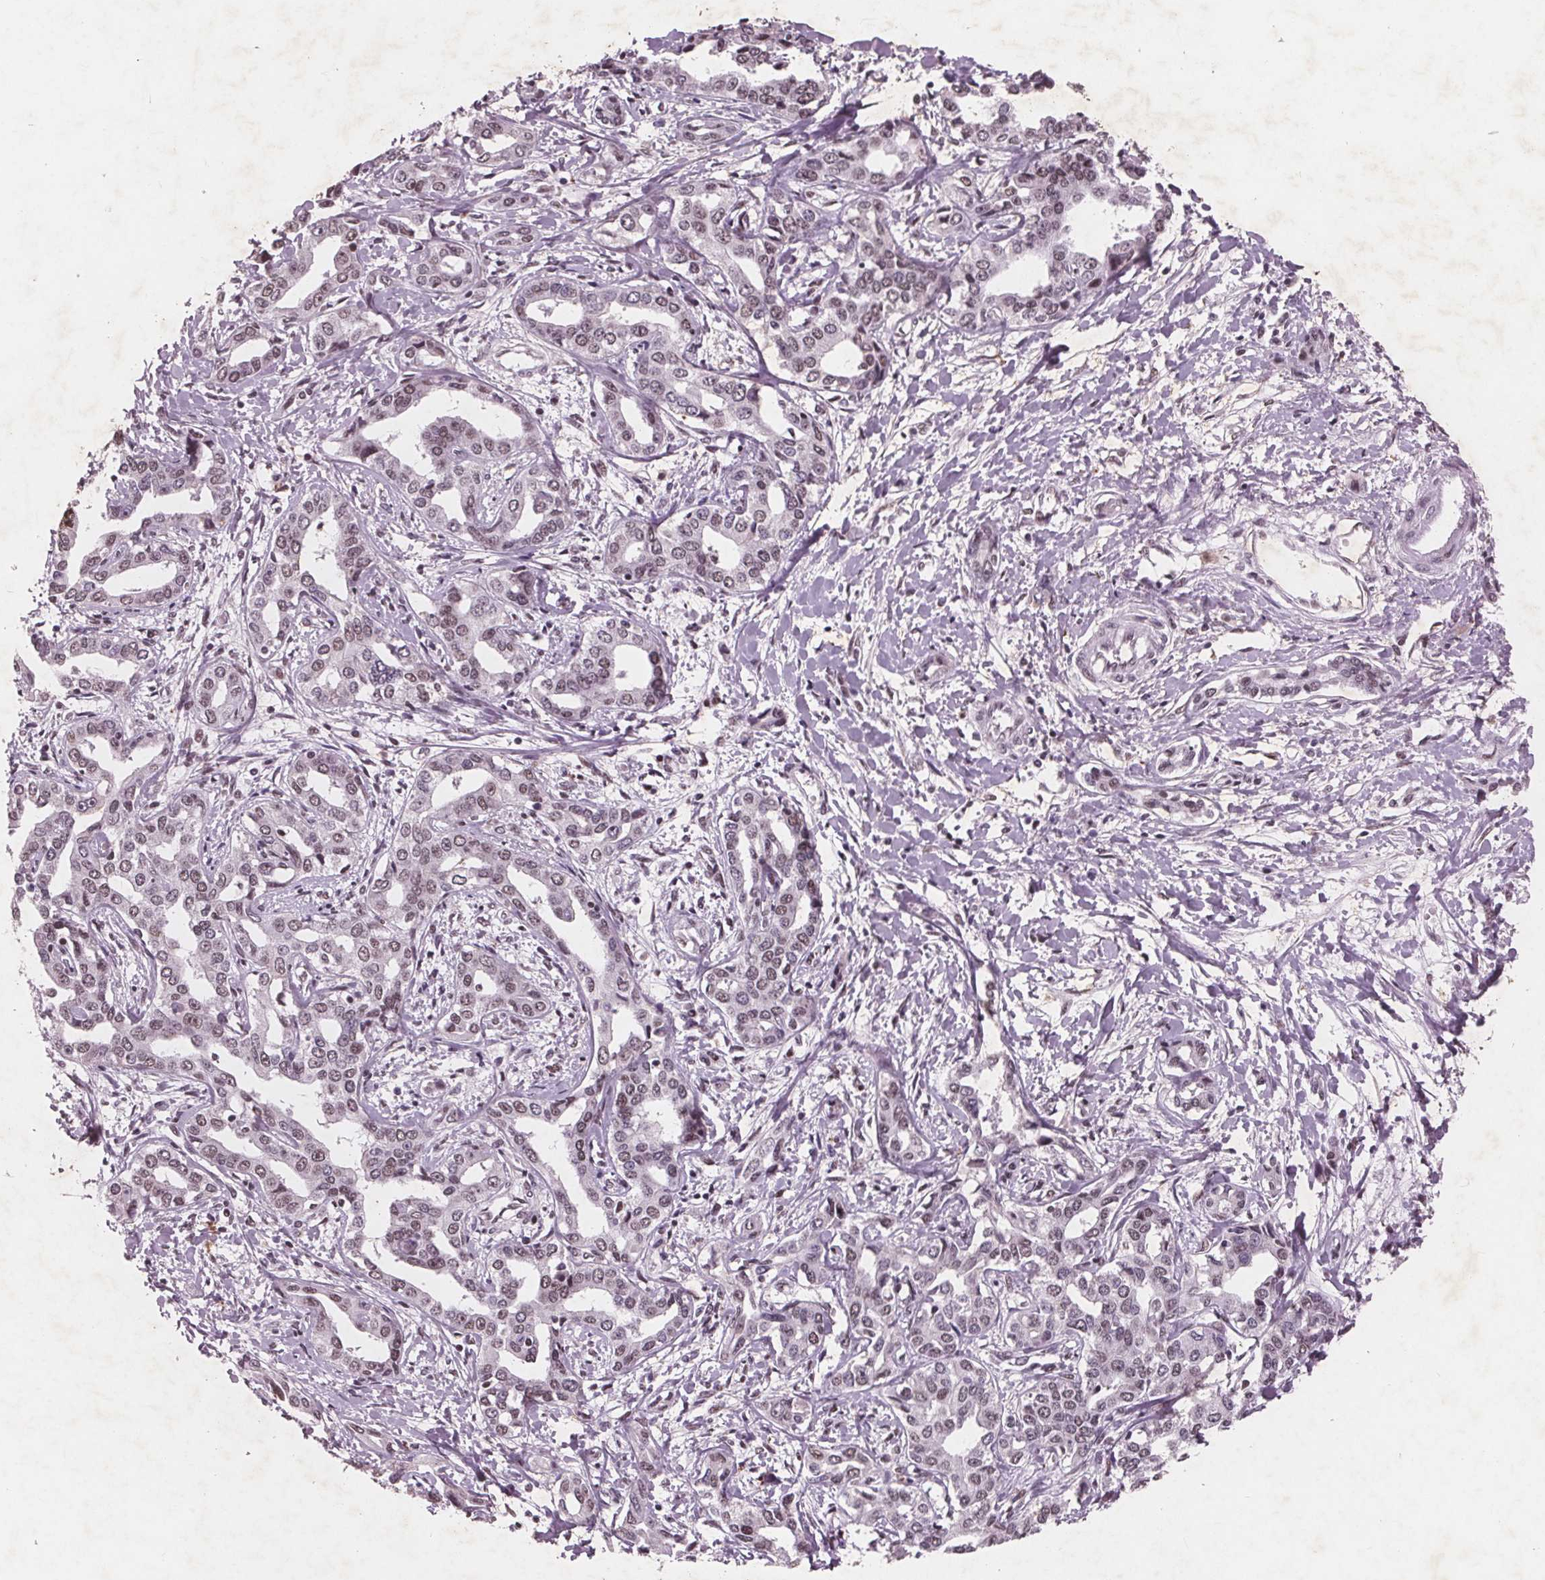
{"staining": {"intensity": "weak", "quantity": ">75%", "location": "nuclear"}, "tissue": "liver cancer", "cell_type": "Tumor cells", "image_type": "cancer", "snomed": [{"axis": "morphology", "description": "Cholangiocarcinoma"}, {"axis": "topography", "description": "Liver"}], "caption": "A micrograph showing weak nuclear expression in about >75% of tumor cells in liver cancer, as visualized by brown immunohistochemical staining.", "gene": "RPS6KA2", "patient": {"sex": "male", "age": 59}}